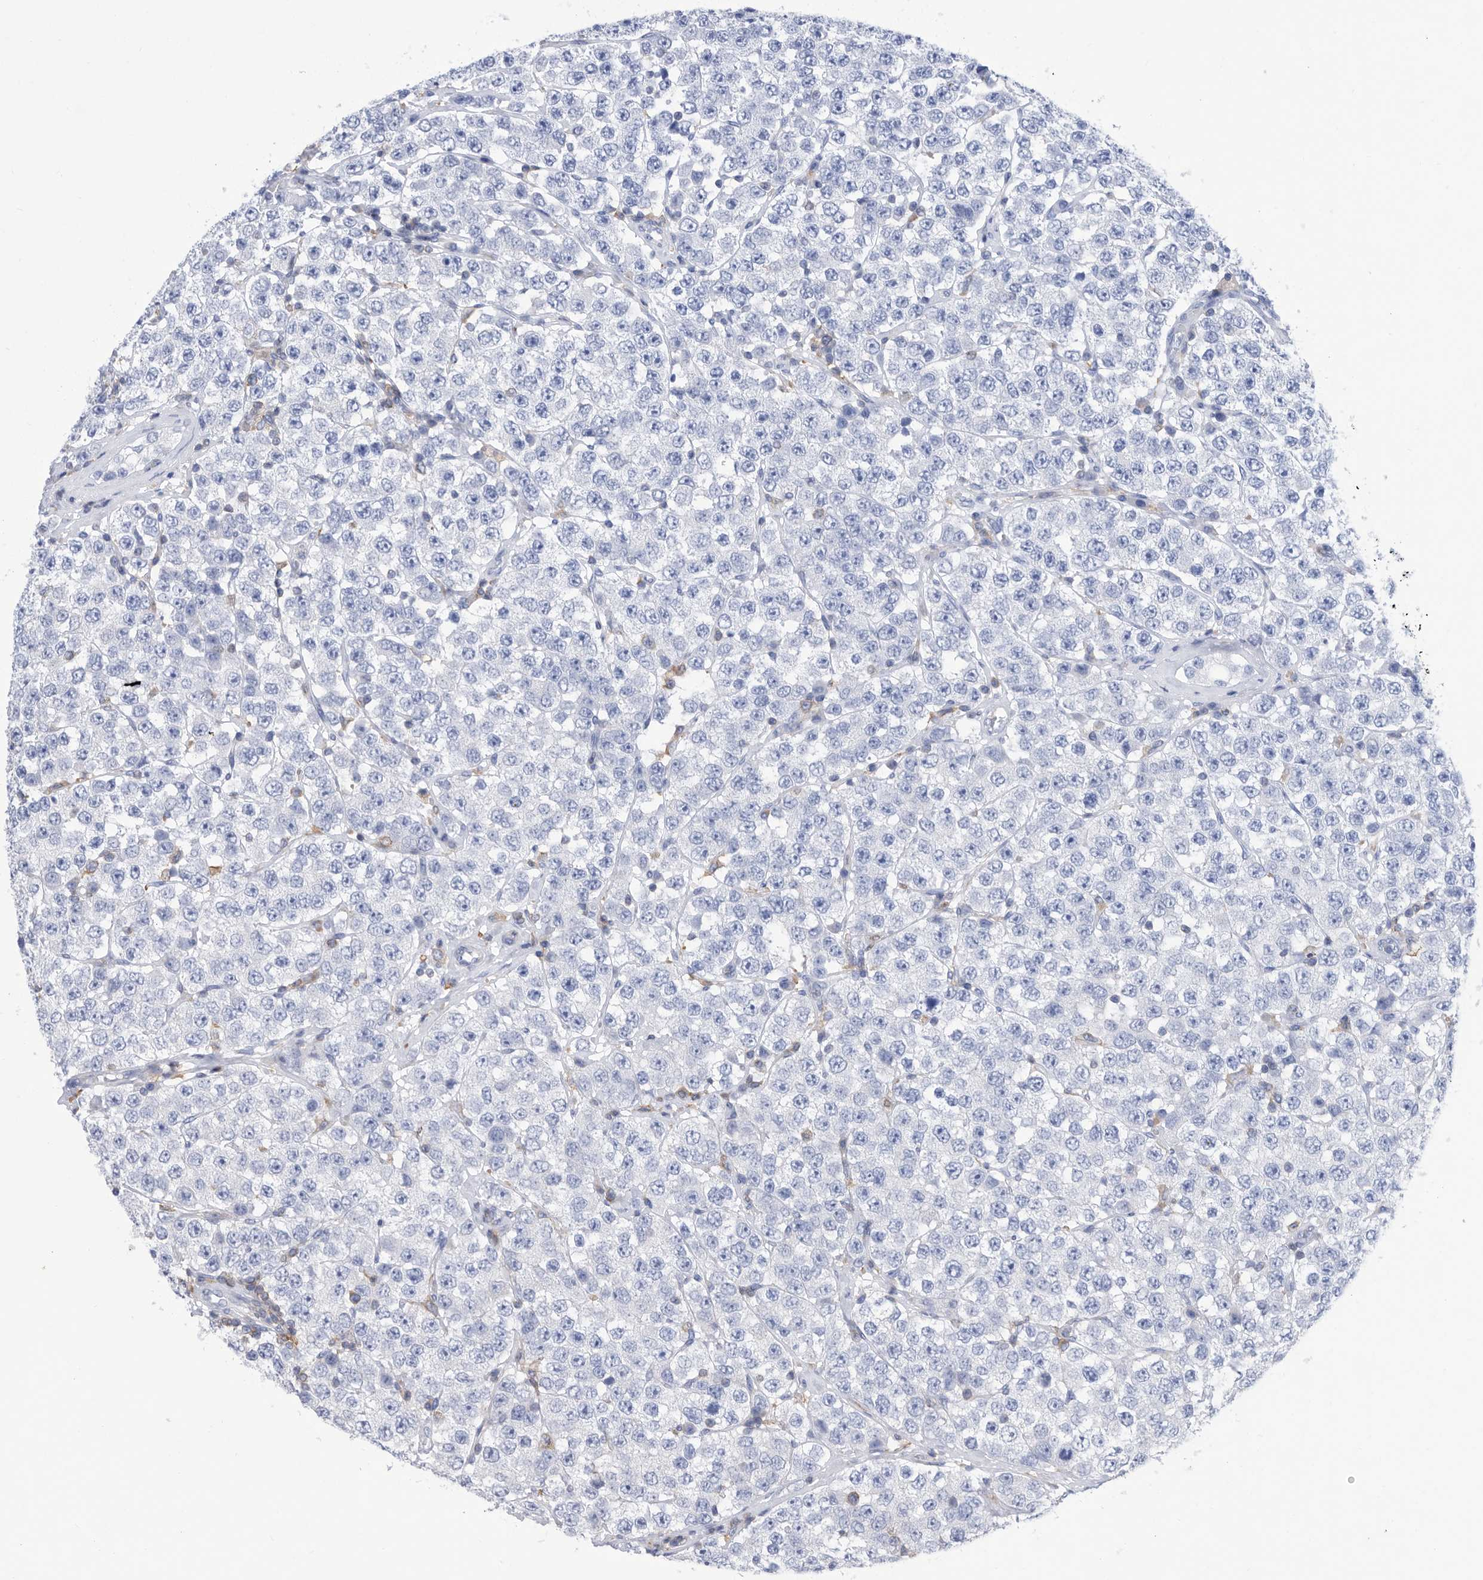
{"staining": {"intensity": "negative", "quantity": "none", "location": "none"}, "tissue": "testis cancer", "cell_type": "Tumor cells", "image_type": "cancer", "snomed": [{"axis": "morphology", "description": "Seminoma, NOS"}, {"axis": "topography", "description": "Testis"}], "caption": "Immunohistochemistry (IHC) of seminoma (testis) reveals no positivity in tumor cells.", "gene": "SMG7", "patient": {"sex": "male", "age": 28}}